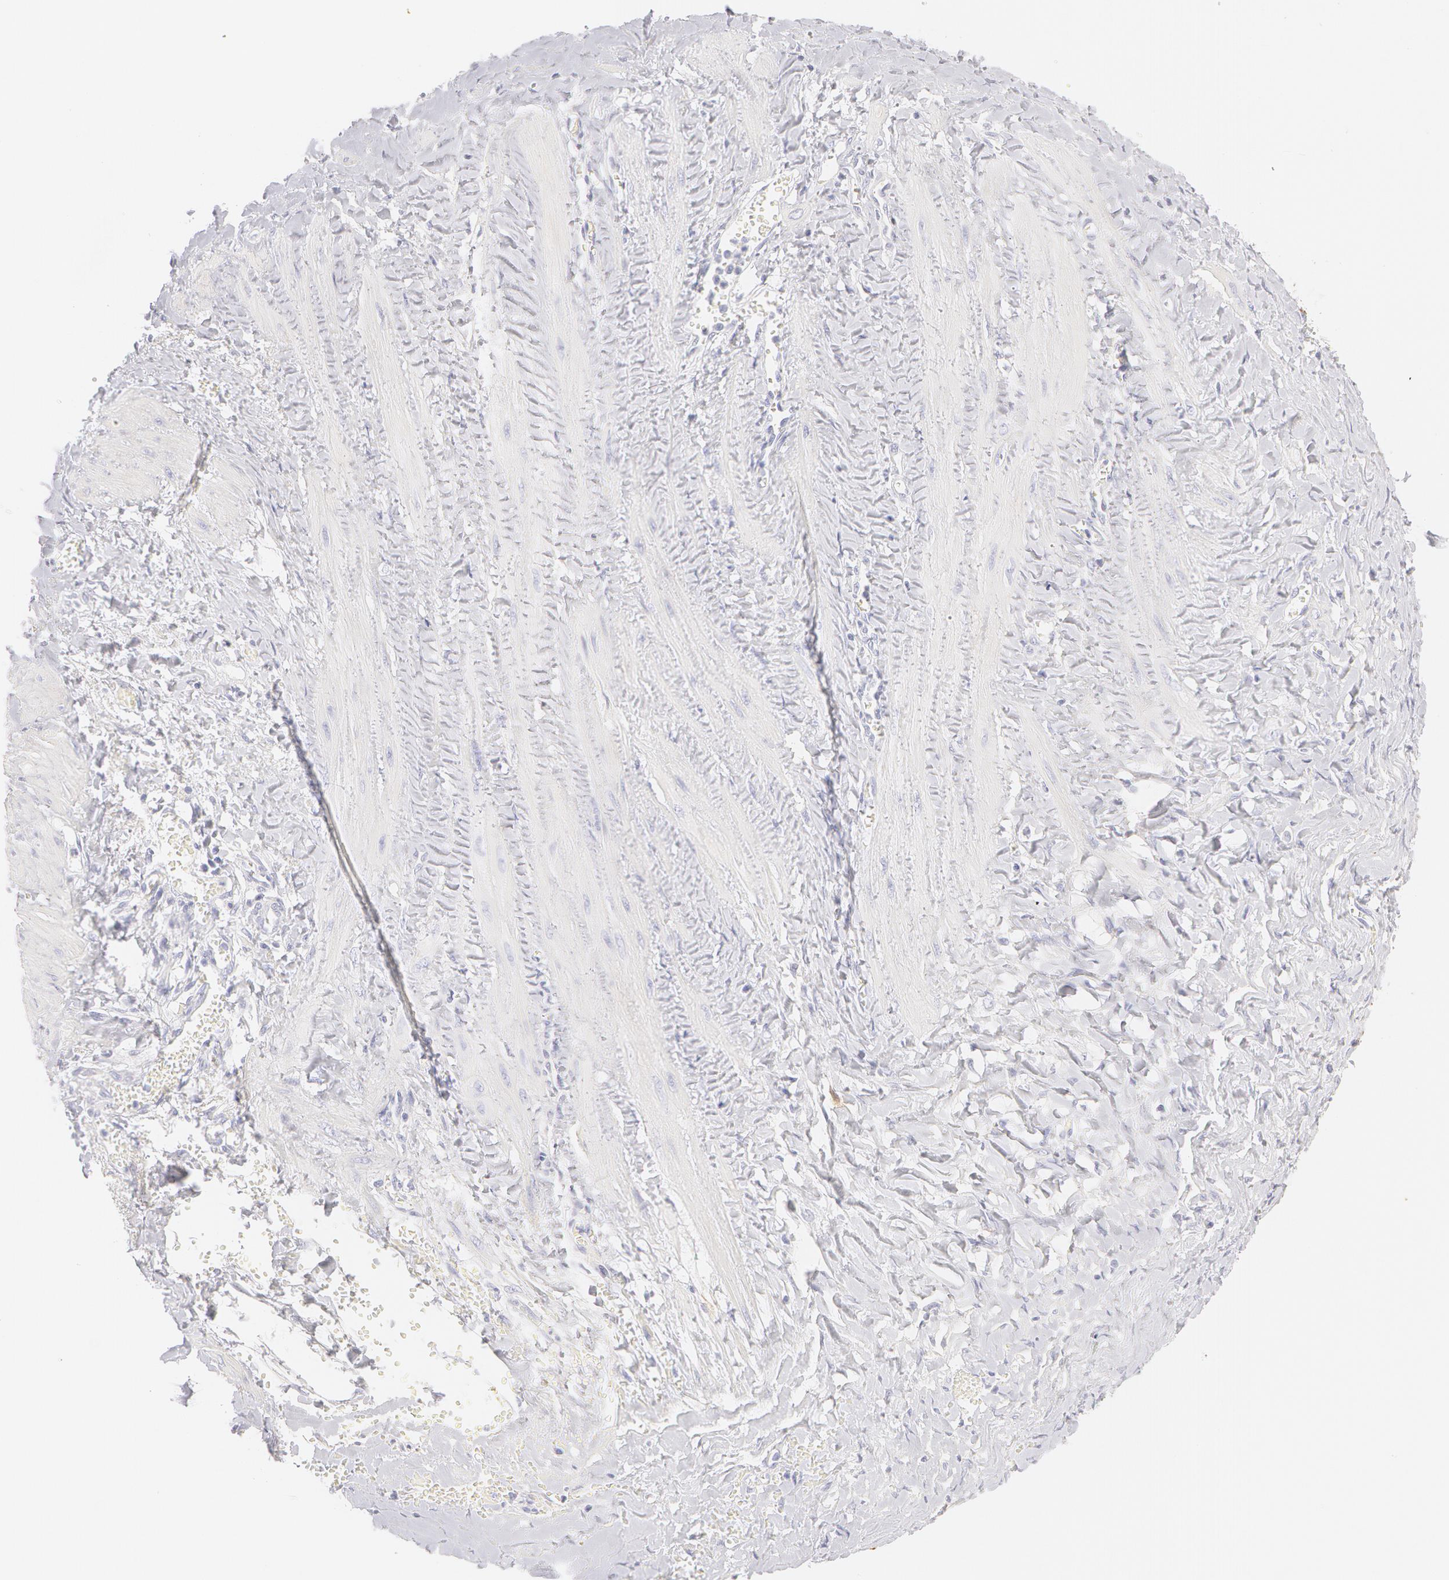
{"staining": {"intensity": "negative", "quantity": "none", "location": "none"}, "tissue": "smooth muscle", "cell_type": "Smooth muscle cells", "image_type": "normal", "snomed": [{"axis": "morphology", "description": "Normal tissue, NOS"}, {"axis": "topography", "description": "Uterus"}], "caption": "DAB immunohistochemical staining of benign human smooth muscle demonstrates no significant staining in smooth muscle cells. (Brightfield microscopy of DAB (3,3'-diaminobenzidine) immunohistochemistry (IHC) at high magnification).", "gene": "KRT8", "patient": {"sex": "female", "age": 56}}